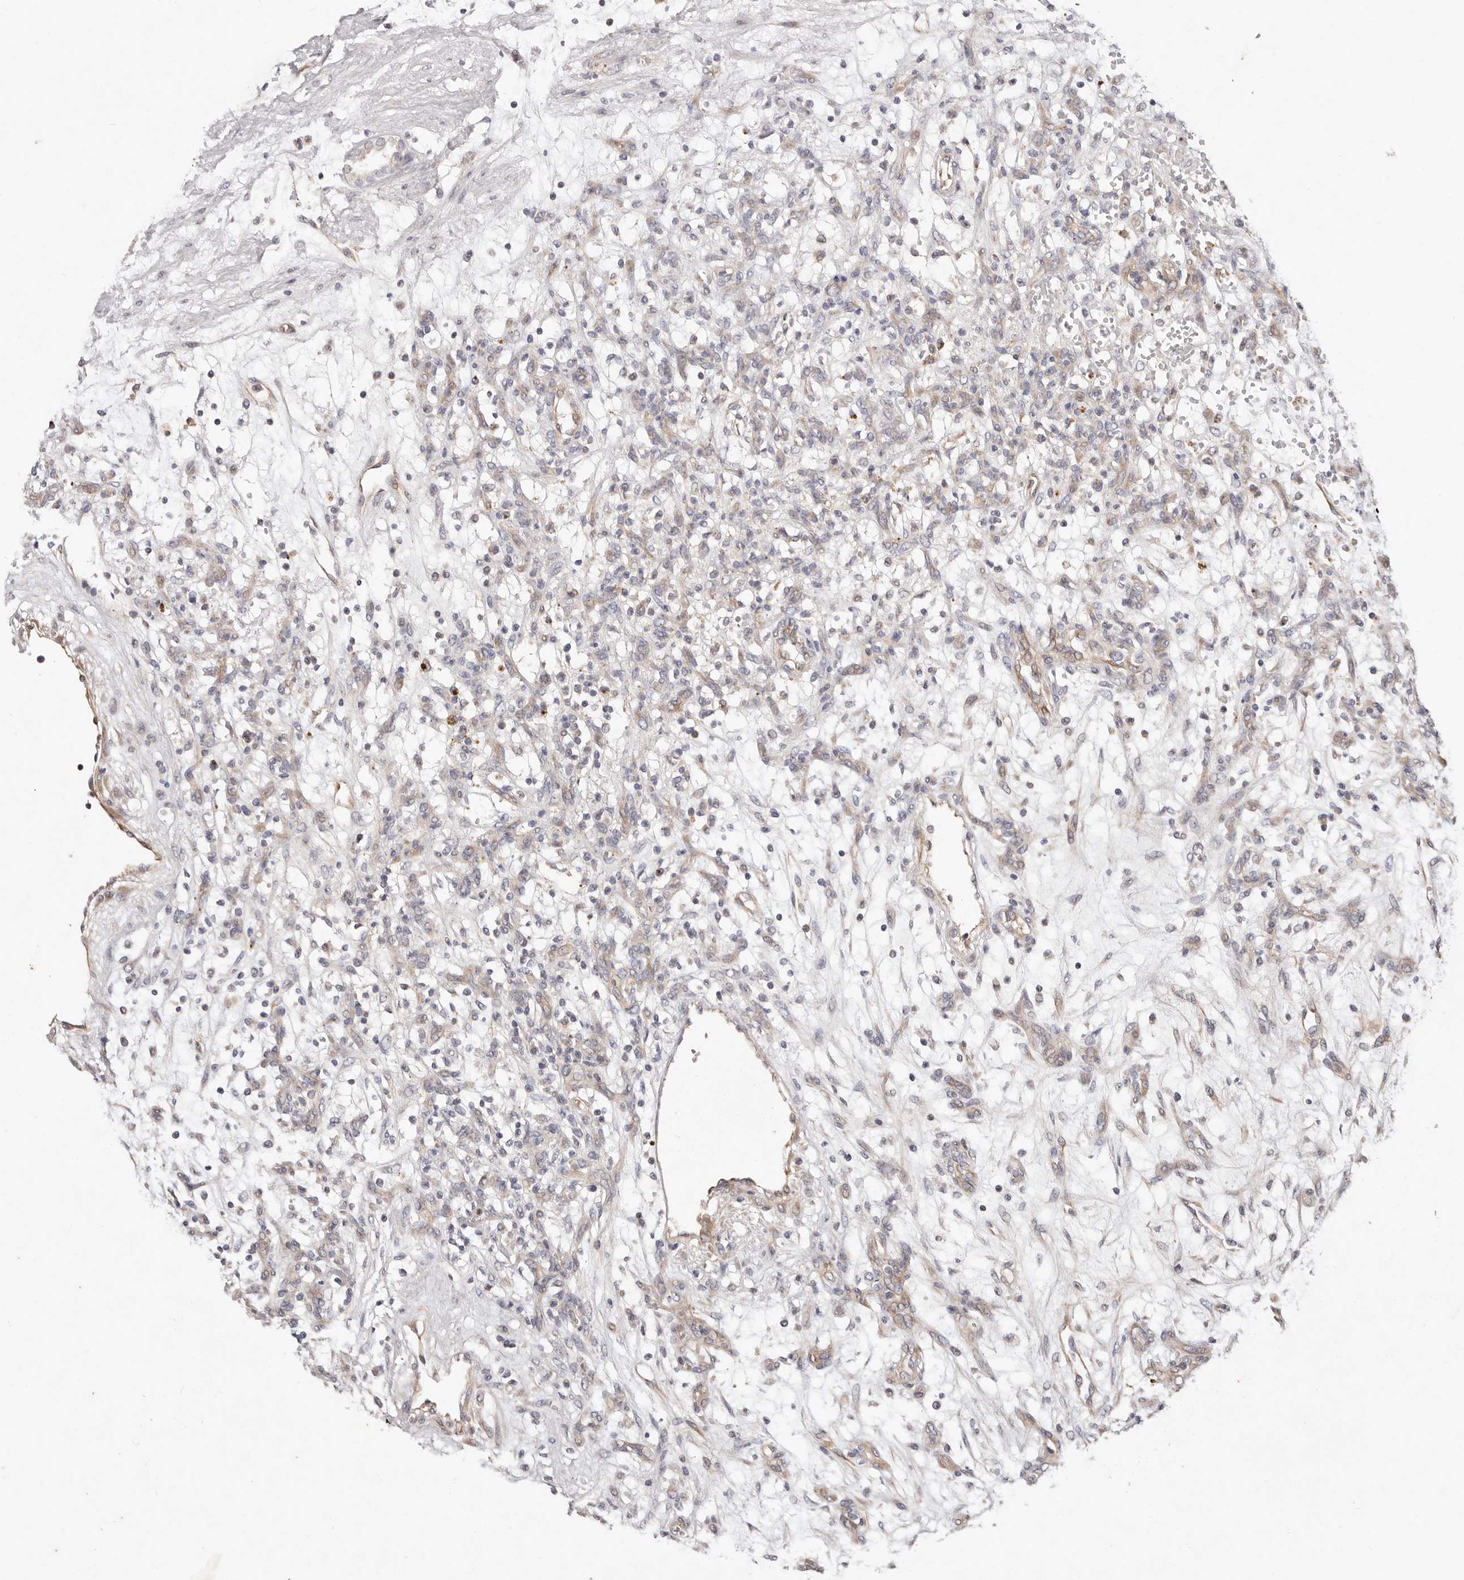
{"staining": {"intensity": "negative", "quantity": "none", "location": "none"}, "tissue": "renal cancer", "cell_type": "Tumor cells", "image_type": "cancer", "snomed": [{"axis": "morphology", "description": "Adenocarcinoma, NOS"}, {"axis": "topography", "description": "Kidney"}], "caption": "Histopathology image shows no protein positivity in tumor cells of renal cancer (adenocarcinoma) tissue. Brightfield microscopy of immunohistochemistry (IHC) stained with DAB (3,3'-diaminobenzidine) (brown) and hematoxylin (blue), captured at high magnification.", "gene": "THBS3", "patient": {"sex": "female", "age": 57}}